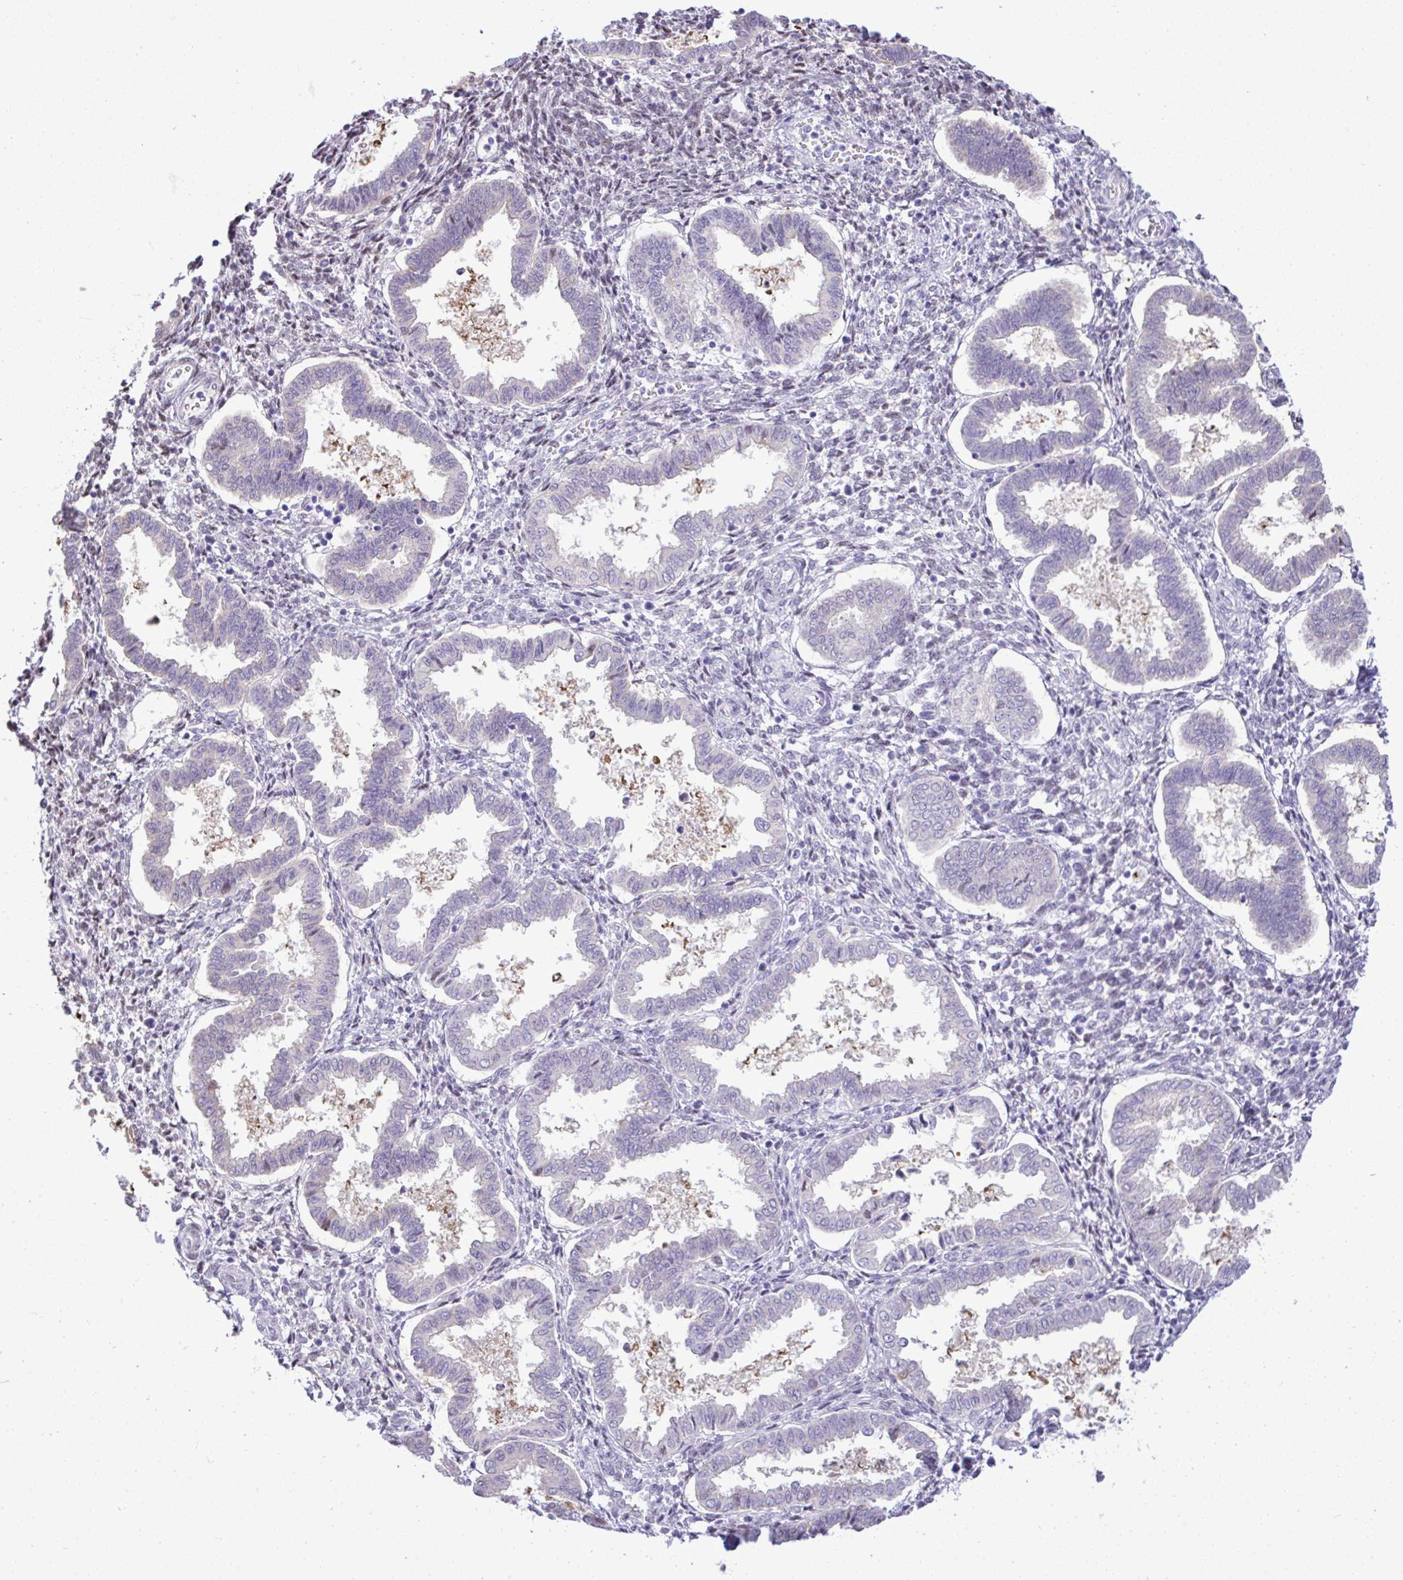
{"staining": {"intensity": "negative", "quantity": "none", "location": "none"}, "tissue": "endometrium", "cell_type": "Cells in endometrial stroma", "image_type": "normal", "snomed": [{"axis": "morphology", "description": "Normal tissue, NOS"}, {"axis": "topography", "description": "Endometrium"}], "caption": "IHC of benign human endometrium reveals no expression in cells in endometrial stroma.", "gene": "ZNF485", "patient": {"sex": "female", "age": 24}}